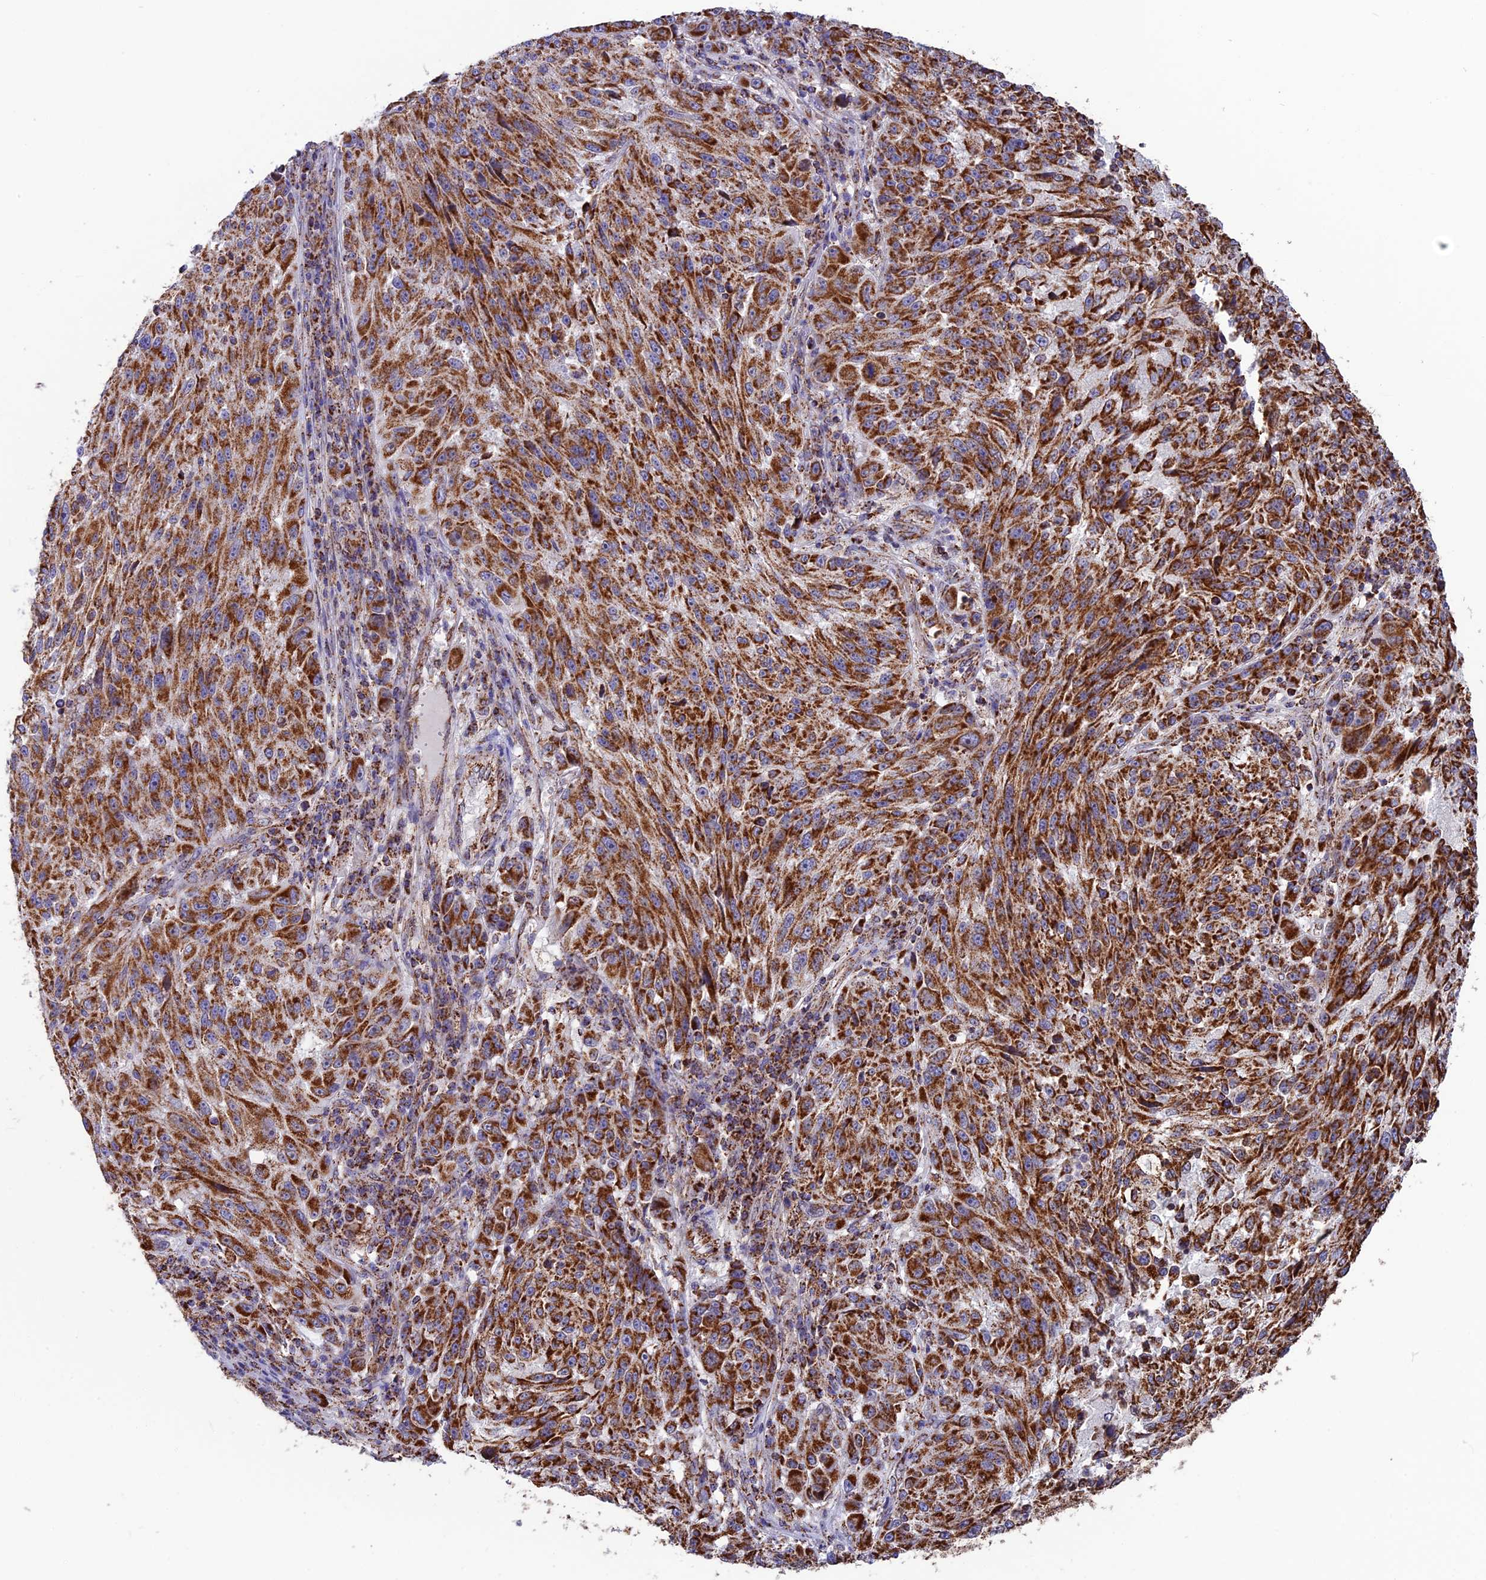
{"staining": {"intensity": "strong", "quantity": ">75%", "location": "cytoplasmic/membranous"}, "tissue": "melanoma", "cell_type": "Tumor cells", "image_type": "cancer", "snomed": [{"axis": "morphology", "description": "Malignant melanoma, NOS"}, {"axis": "topography", "description": "Skin"}], "caption": "Human malignant melanoma stained with a brown dye reveals strong cytoplasmic/membranous positive staining in about >75% of tumor cells.", "gene": "CS", "patient": {"sex": "male", "age": 53}}